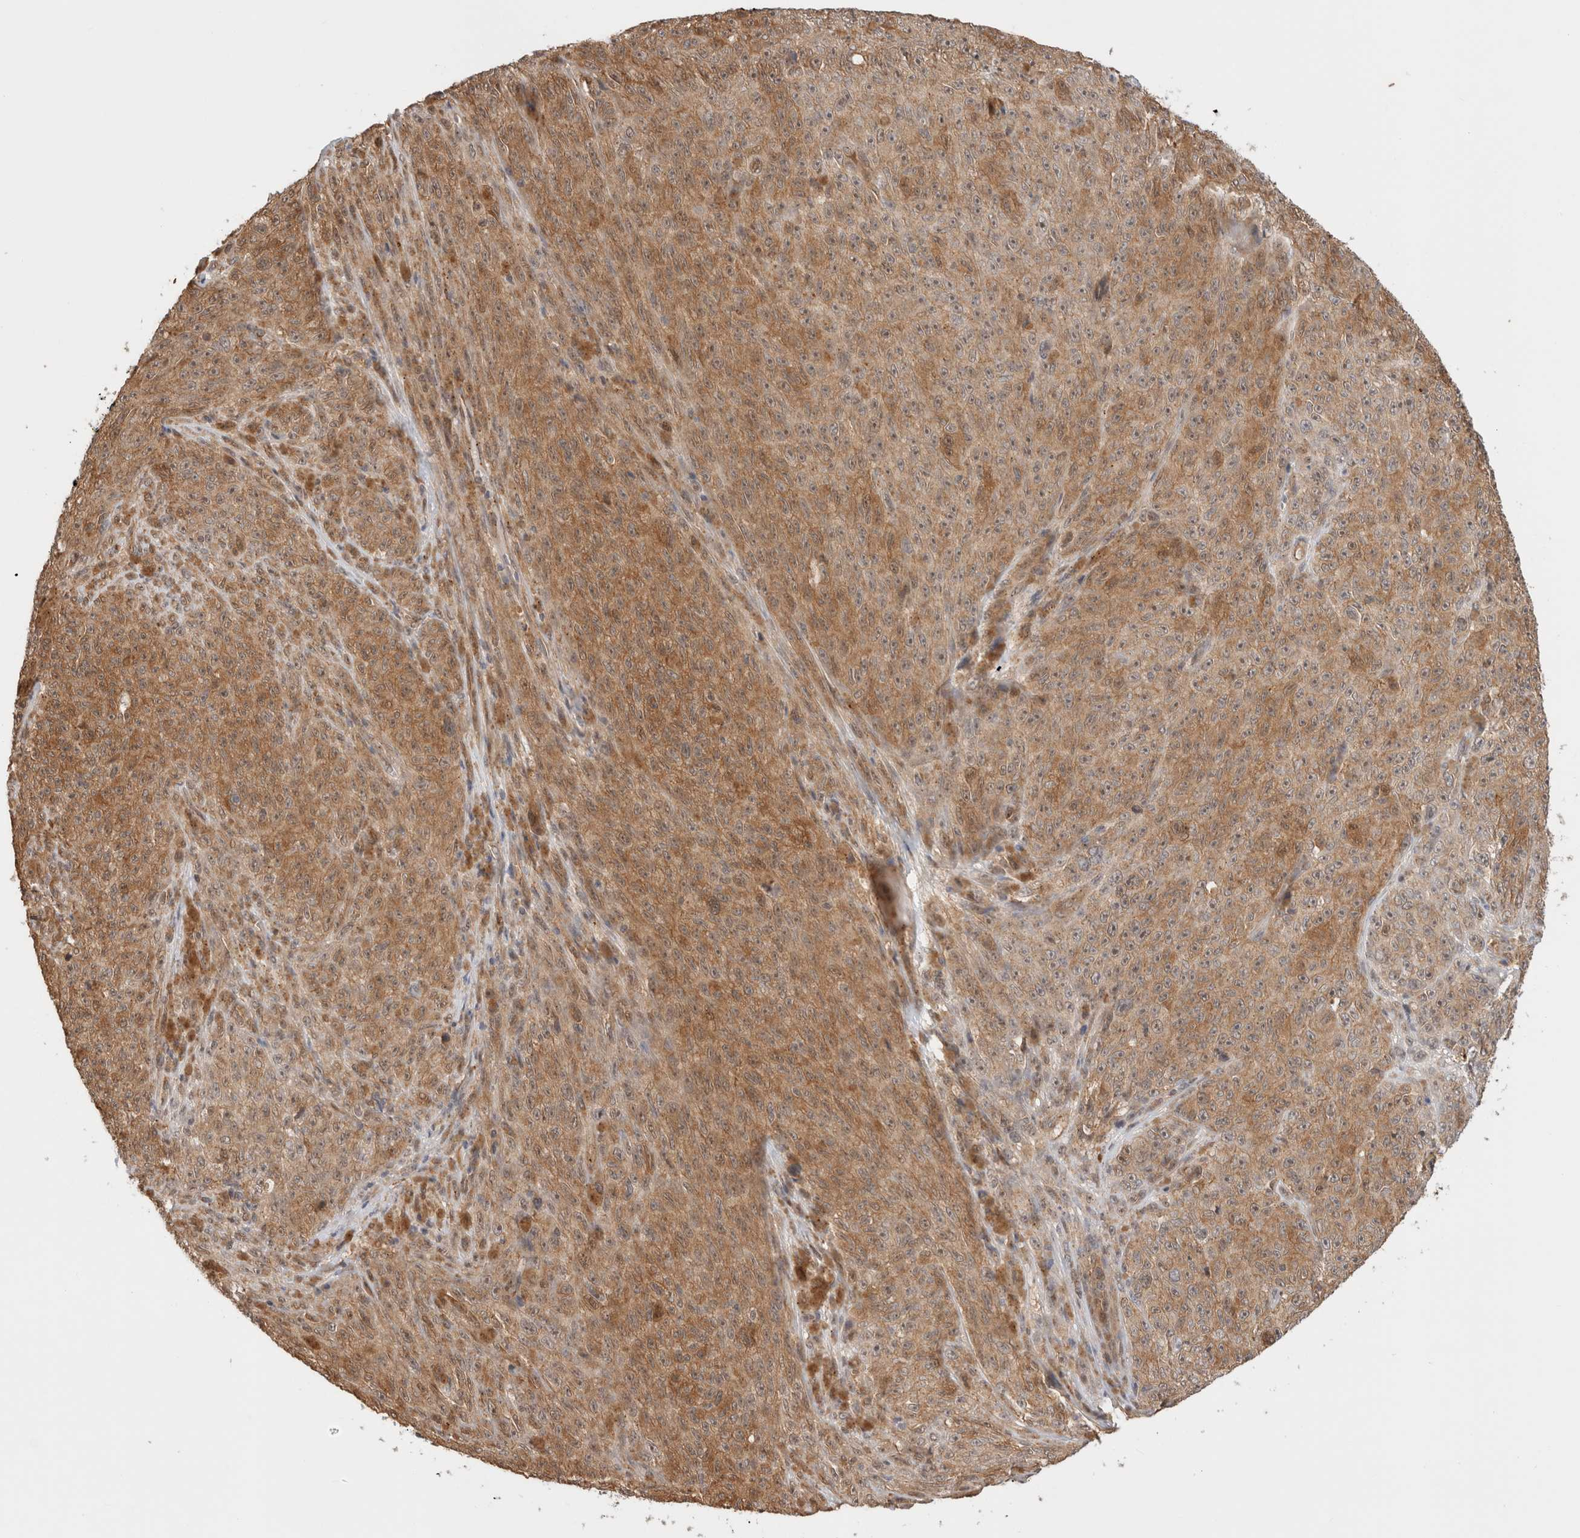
{"staining": {"intensity": "moderate", "quantity": ">75%", "location": "cytoplasmic/membranous"}, "tissue": "melanoma", "cell_type": "Tumor cells", "image_type": "cancer", "snomed": [{"axis": "morphology", "description": "Malignant melanoma, NOS"}, {"axis": "topography", "description": "Skin"}], "caption": "Approximately >75% of tumor cells in melanoma display moderate cytoplasmic/membranous protein staining as visualized by brown immunohistochemical staining.", "gene": "OTUD6B", "patient": {"sex": "female", "age": 82}}